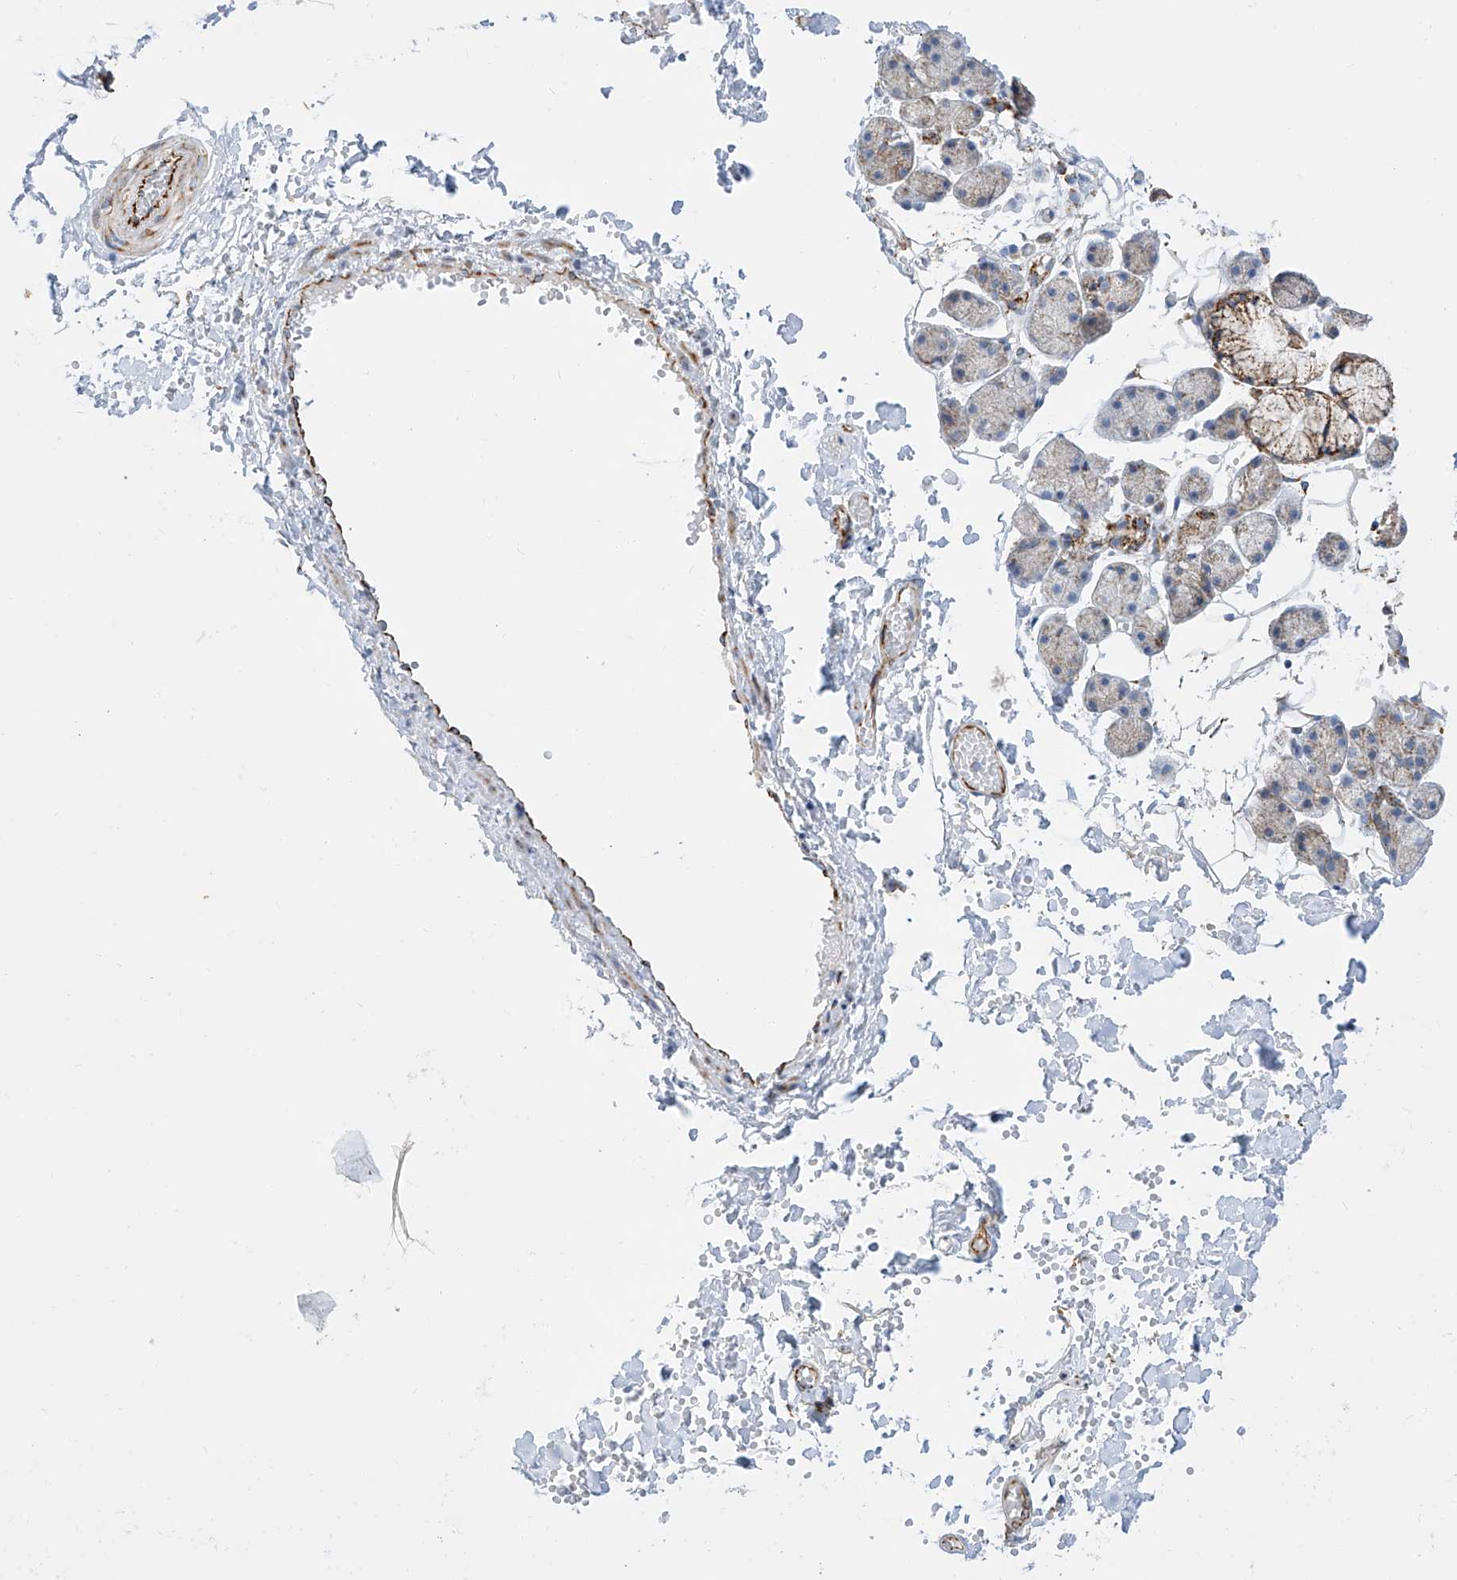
{"staining": {"intensity": "strong", "quantity": "<25%", "location": "cytoplasmic/membranous"}, "tissue": "salivary gland", "cell_type": "Glandular cells", "image_type": "normal", "snomed": [{"axis": "morphology", "description": "Normal tissue, NOS"}, {"axis": "topography", "description": "Salivary gland"}], "caption": "High-magnification brightfield microscopy of unremarkable salivary gland stained with DAB (brown) and counterstained with hematoxylin (blue). glandular cells exhibit strong cytoplasmic/membranous expression is seen in approximately<25% of cells.", "gene": "CST9", "patient": {"sex": "female", "age": 33}}